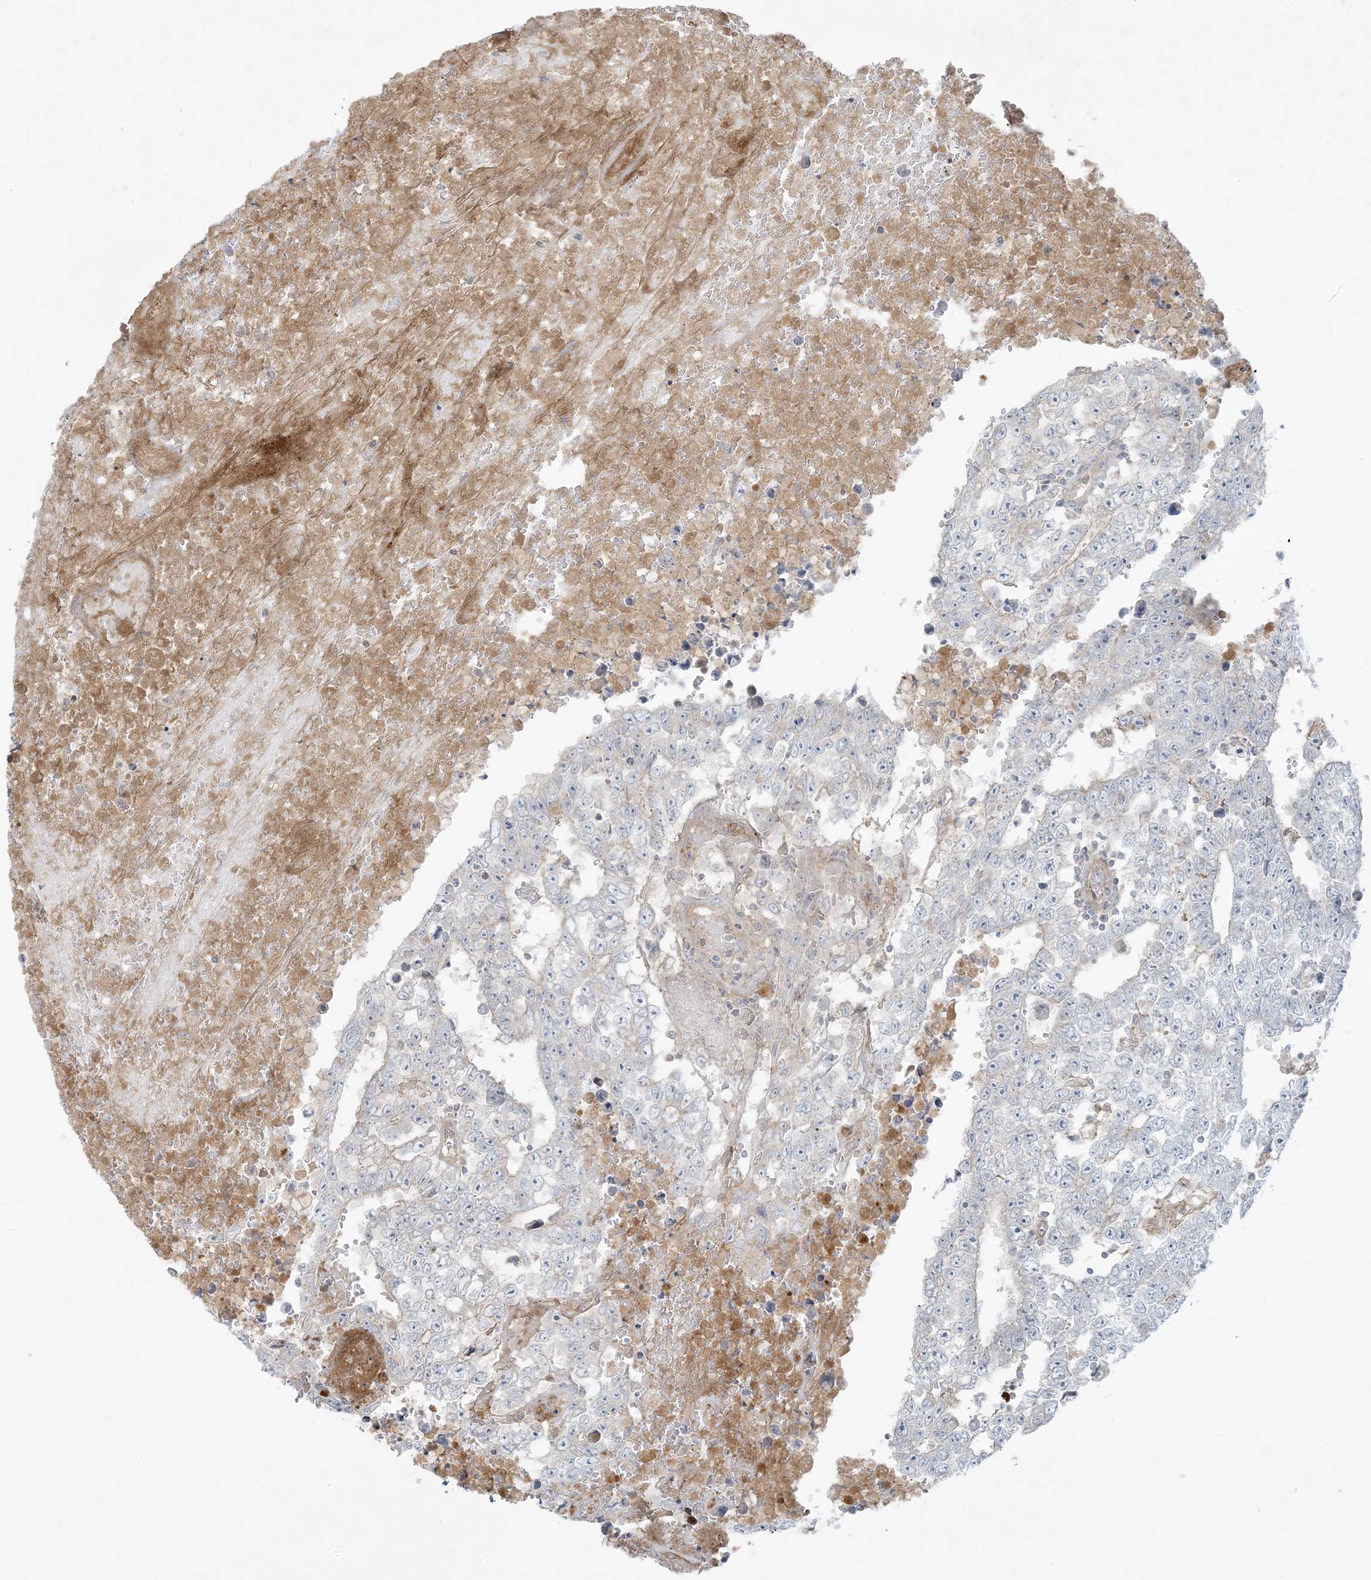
{"staining": {"intensity": "negative", "quantity": "none", "location": "none"}, "tissue": "testis cancer", "cell_type": "Tumor cells", "image_type": "cancer", "snomed": [{"axis": "morphology", "description": "Carcinoma, Embryonal, NOS"}, {"axis": "topography", "description": "Testis"}], "caption": "Immunohistochemical staining of human testis cancer (embryonal carcinoma) exhibits no significant positivity in tumor cells.", "gene": "PIK3R4", "patient": {"sex": "male", "age": 25}}